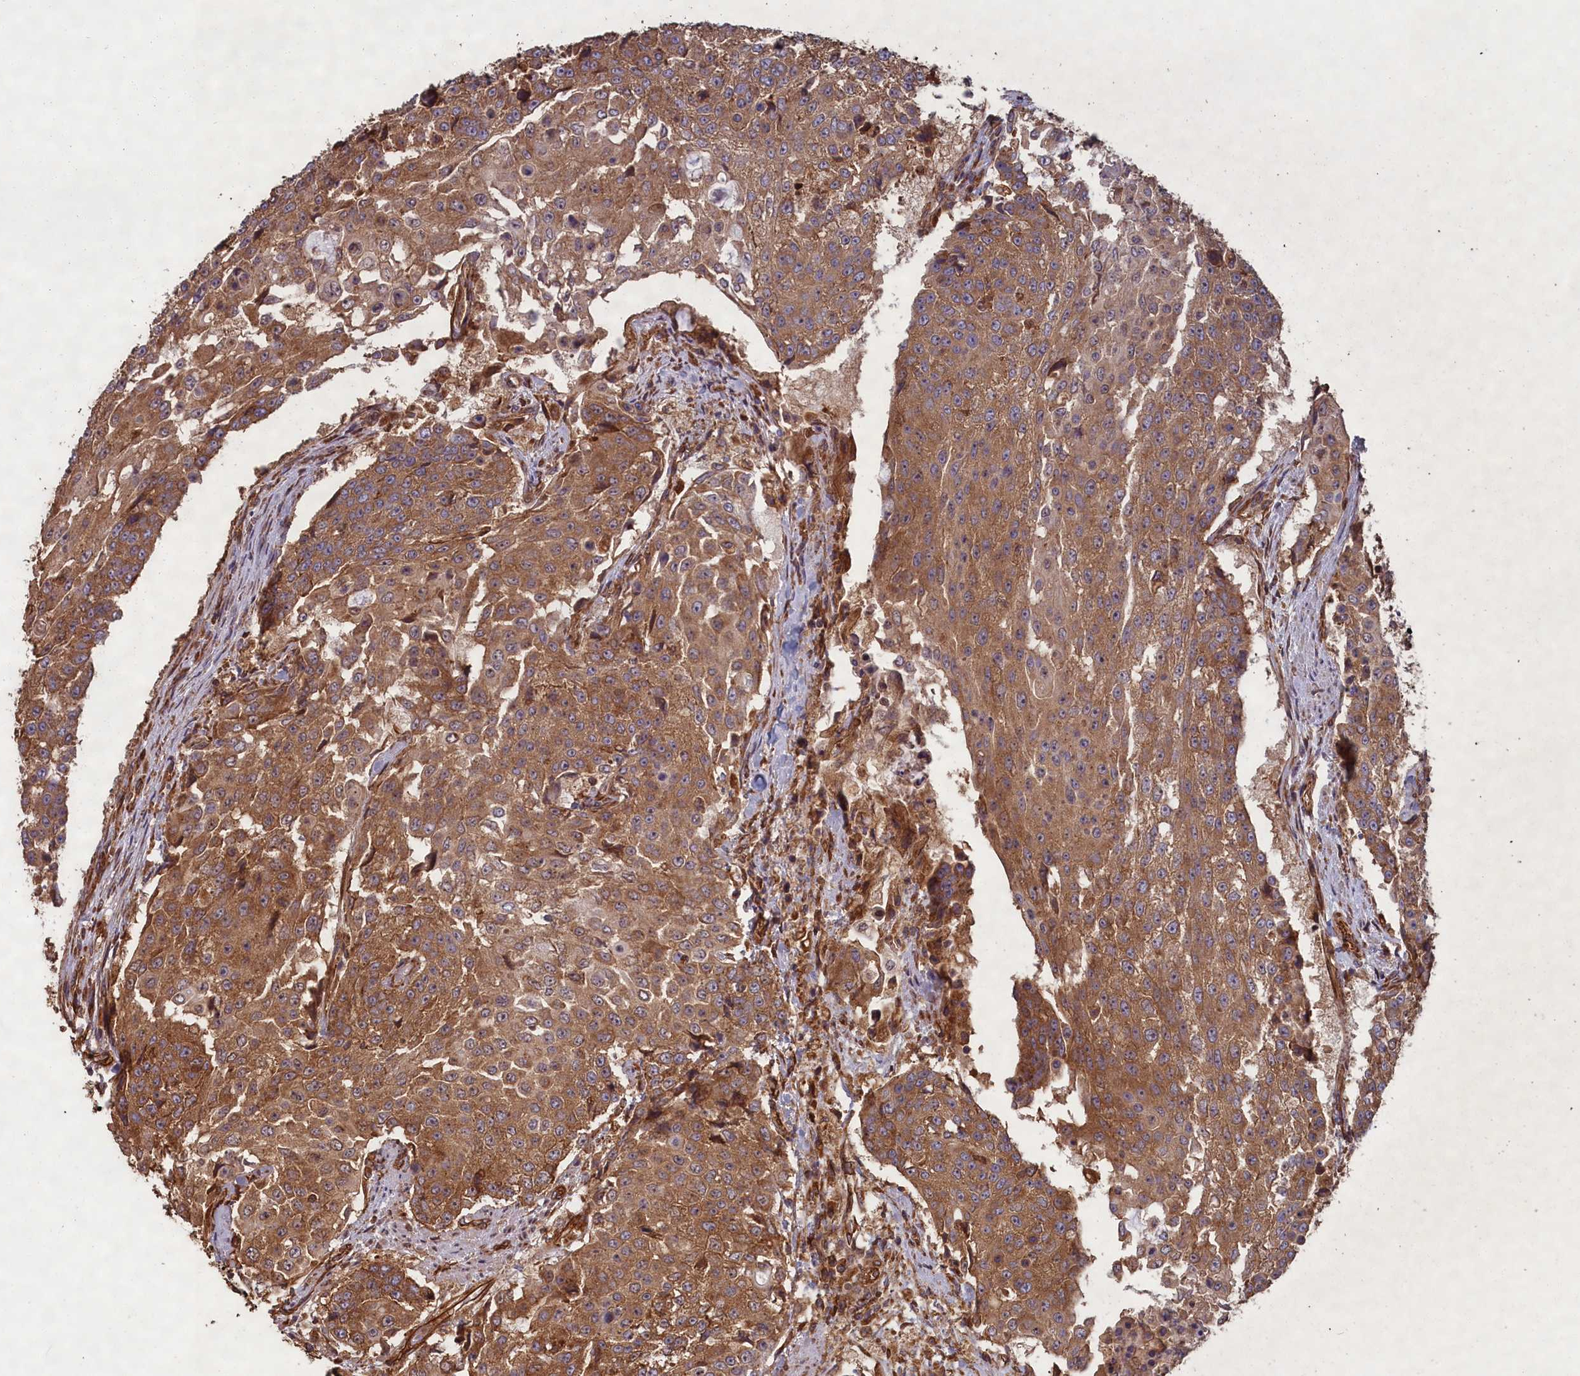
{"staining": {"intensity": "moderate", "quantity": ">75%", "location": "cytoplasmic/membranous"}, "tissue": "urothelial cancer", "cell_type": "Tumor cells", "image_type": "cancer", "snomed": [{"axis": "morphology", "description": "Urothelial carcinoma, High grade"}, {"axis": "topography", "description": "Urinary bladder"}], "caption": "Protein staining demonstrates moderate cytoplasmic/membranous positivity in approximately >75% of tumor cells in urothelial cancer.", "gene": "CCDC124", "patient": {"sex": "female", "age": 63}}